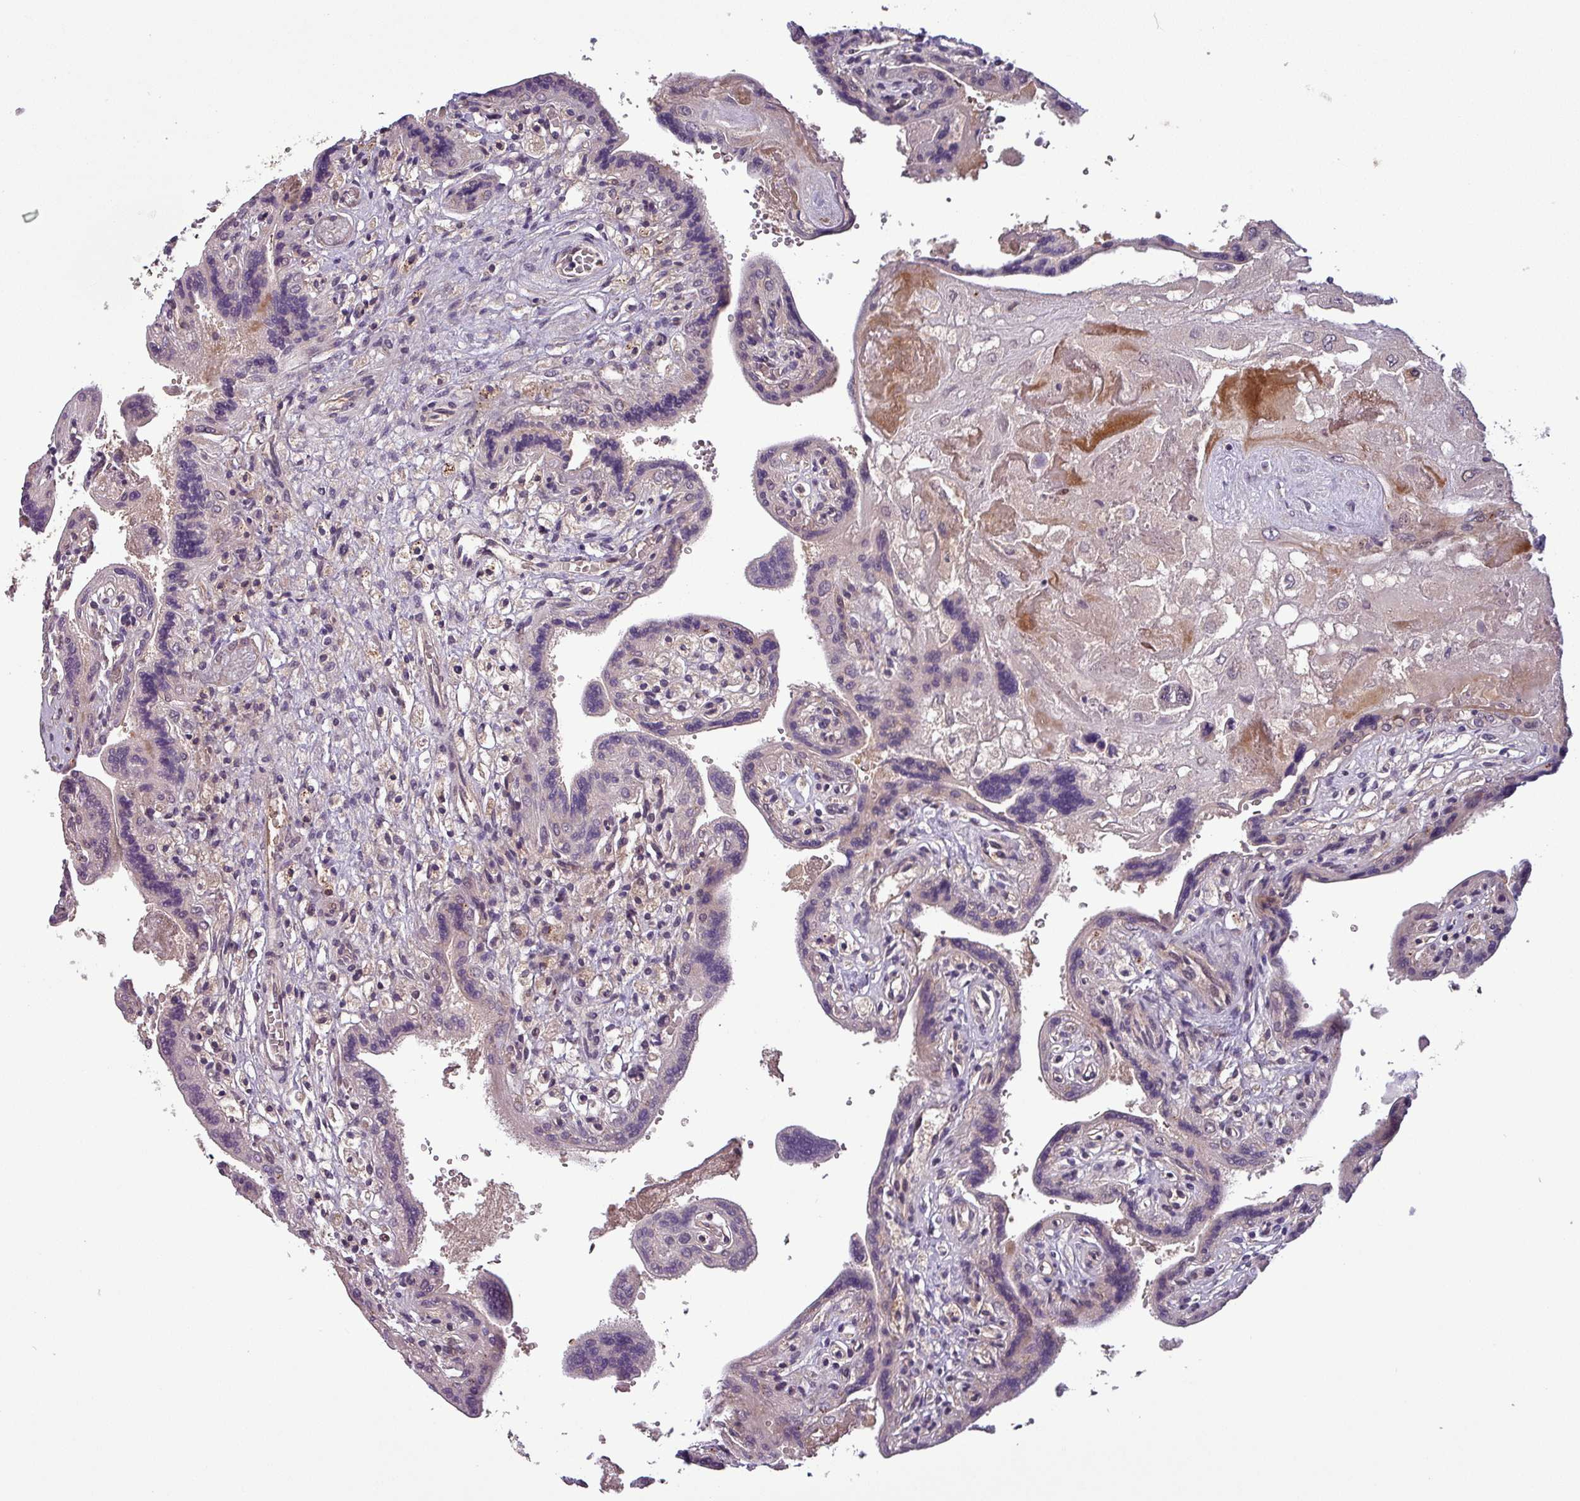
{"staining": {"intensity": "weak", "quantity": "<25%", "location": "cytoplasmic/membranous"}, "tissue": "placenta", "cell_type": "Trophoblastic cells", "image_type": "normal", "snomed": [{"axis": "morphology", "description": "Normal tissue, NOS"}, {"axis": "topography", "description": "Placenta"}], "caption": "This is an IHC photomicrograph of normal placenta. There is no positivity in trophoblastic cells.", "gene": "PUS1", "patient": {"sex": "female", "age": 37}}